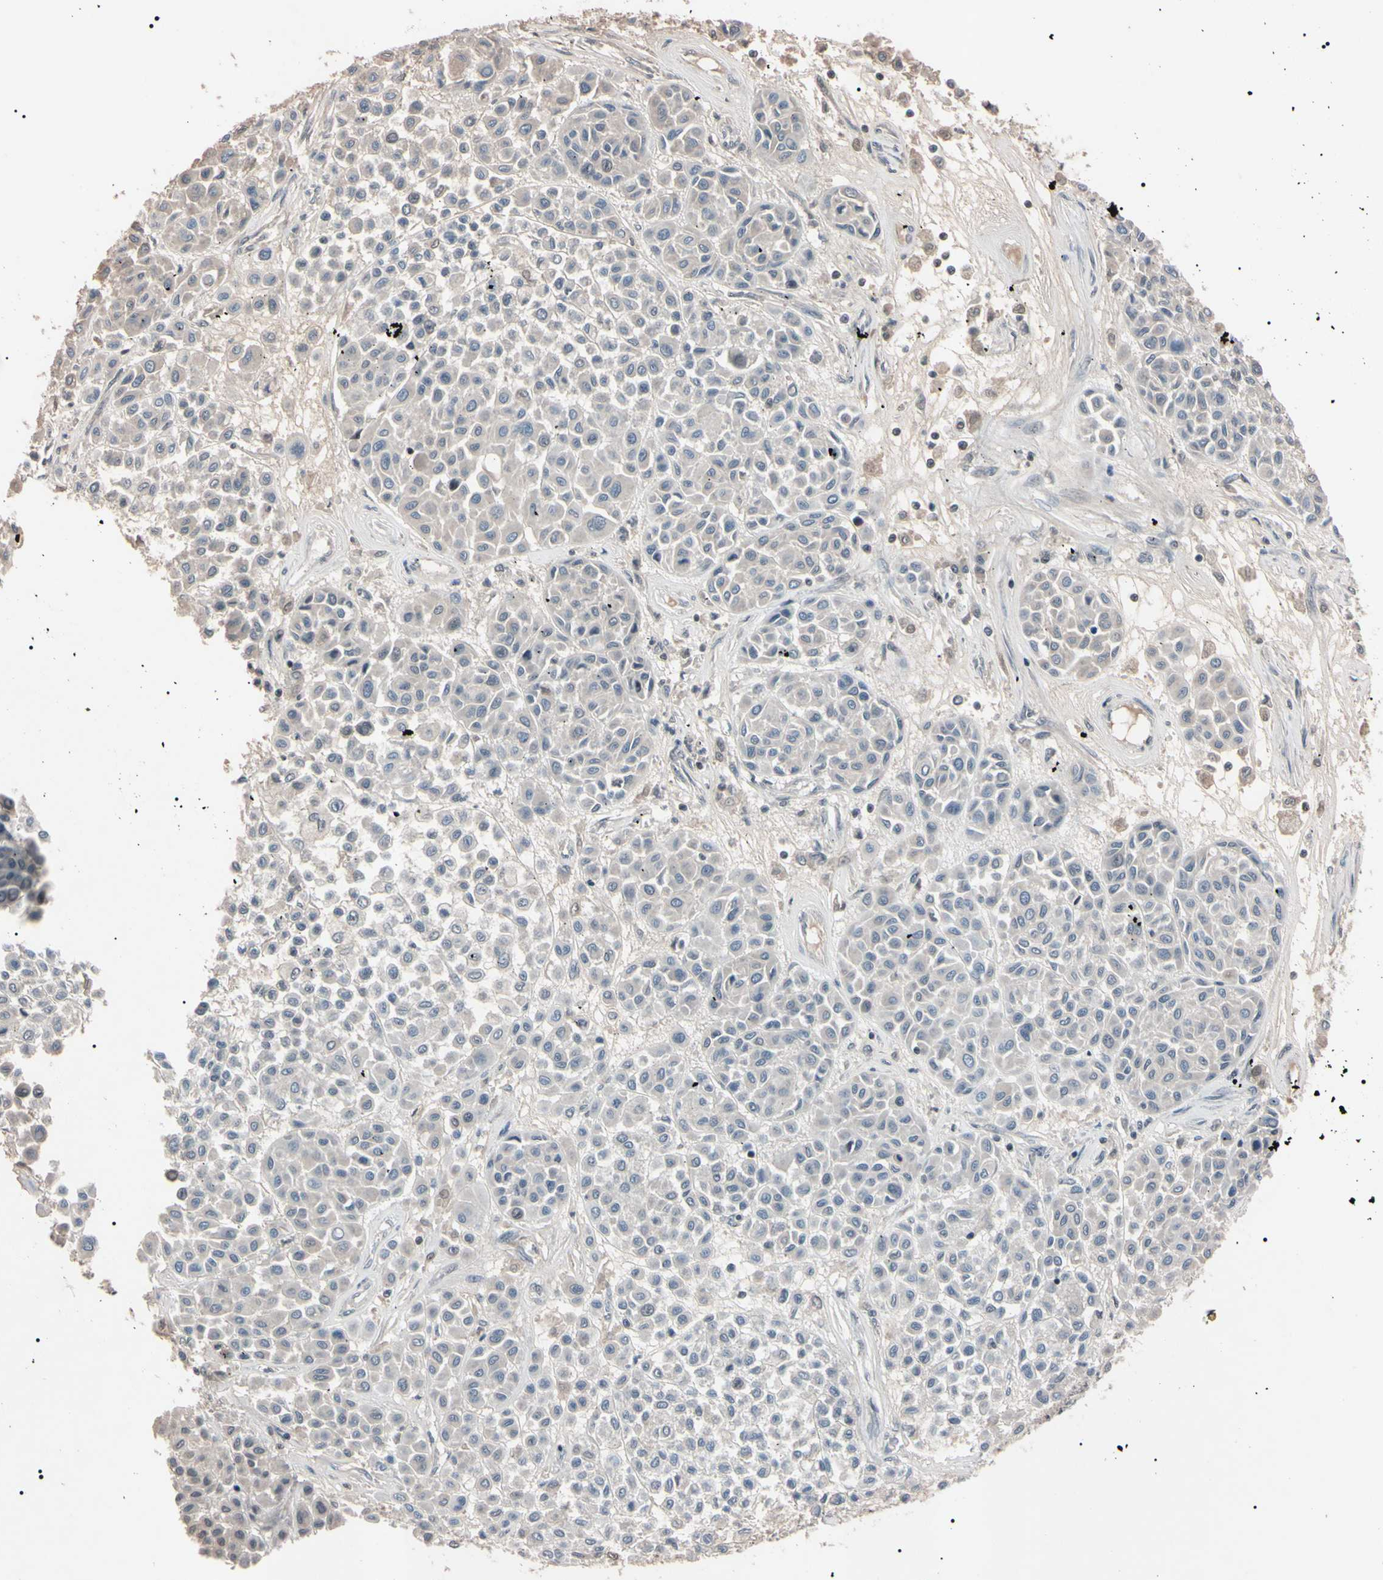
{"staining": {"intensity": "weak", "quantity": ">75%", "location": "cytoplasmic/membranous"}, "tissue": "melanoma", "cell_type": "Tumor cells", "image_type": "cancer", "snomed": [{"axis": "morphology", "description": "Malignant melanoma, Metastatic site"}, {"axis": "topography", "description": "Soft tissue"}], "caption": "Malignant melanoma (metastatic site) stained with a brown dye exhibits weak cytoplasmic/membranous positive positivity in about >75% of tumor cells.", "gene": "YY1", "patient": {"sex": "male", "age": 41}}